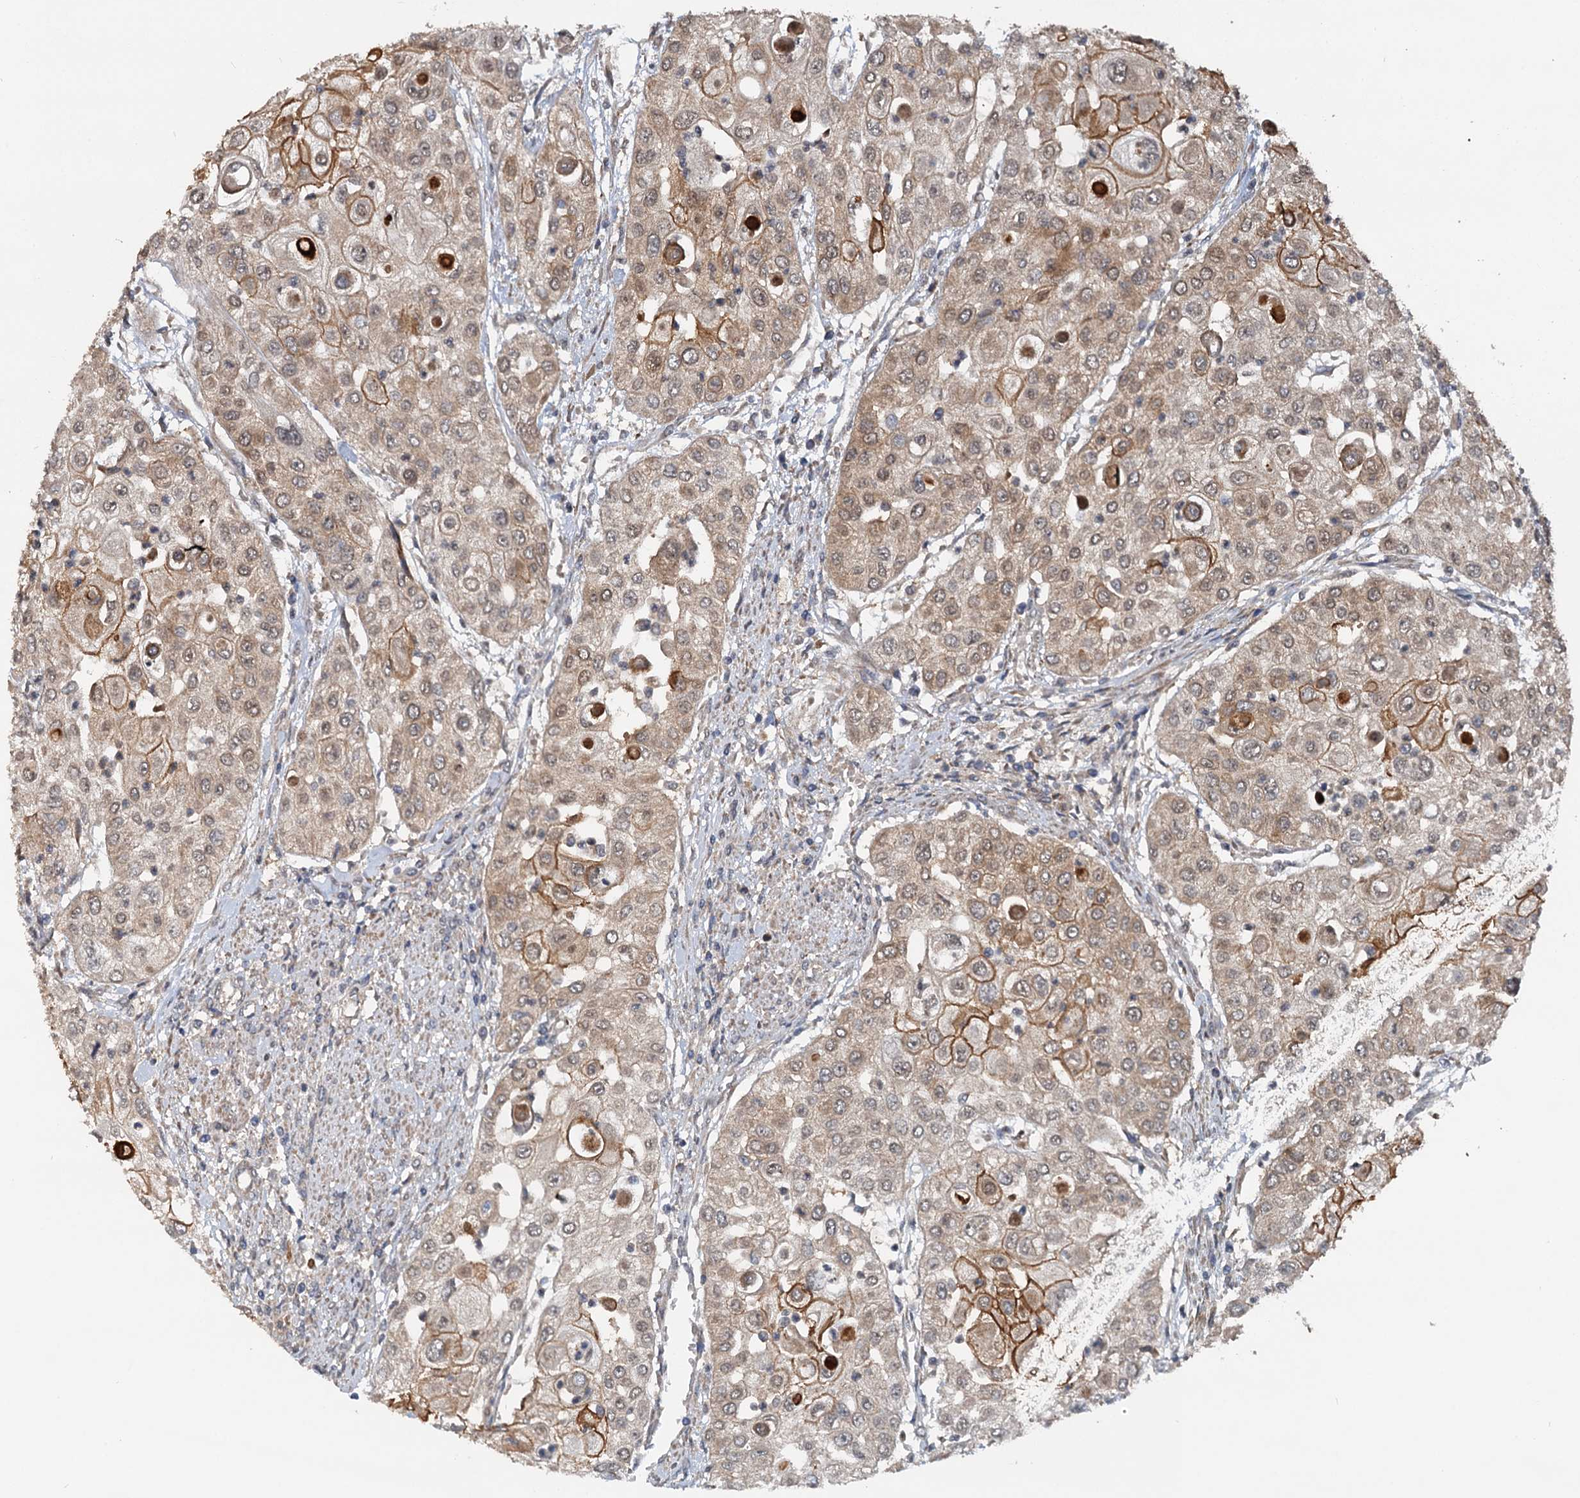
{"staining": {"intensity": "moderate", "quantity": "25%-75%", "location": "cytoplasmic/membranous"}, "tissue": "urothelial cancer", "cell_type": "Tumor cells", "image_type": "cancer", "snomed": [{"axis": "morphology", "description": "Urothelial carcinoma, High grade"}, {"axis": "topography", "description": "Urinary bladder"}], "caption": "Immunohistochemistry (IHC) micrograph of neoplastic tissue: human urothelial carcinoma (high-grade) stained using immunohistochemistry displays medium levels of moderate protein expression localized specifically in the cytoplasmic/membranous of tumor cells, appearing as a cytoplasmic/membranous brown color.", "gene": "LRRK2", "patient": {"sex": "female", "age": 79}}